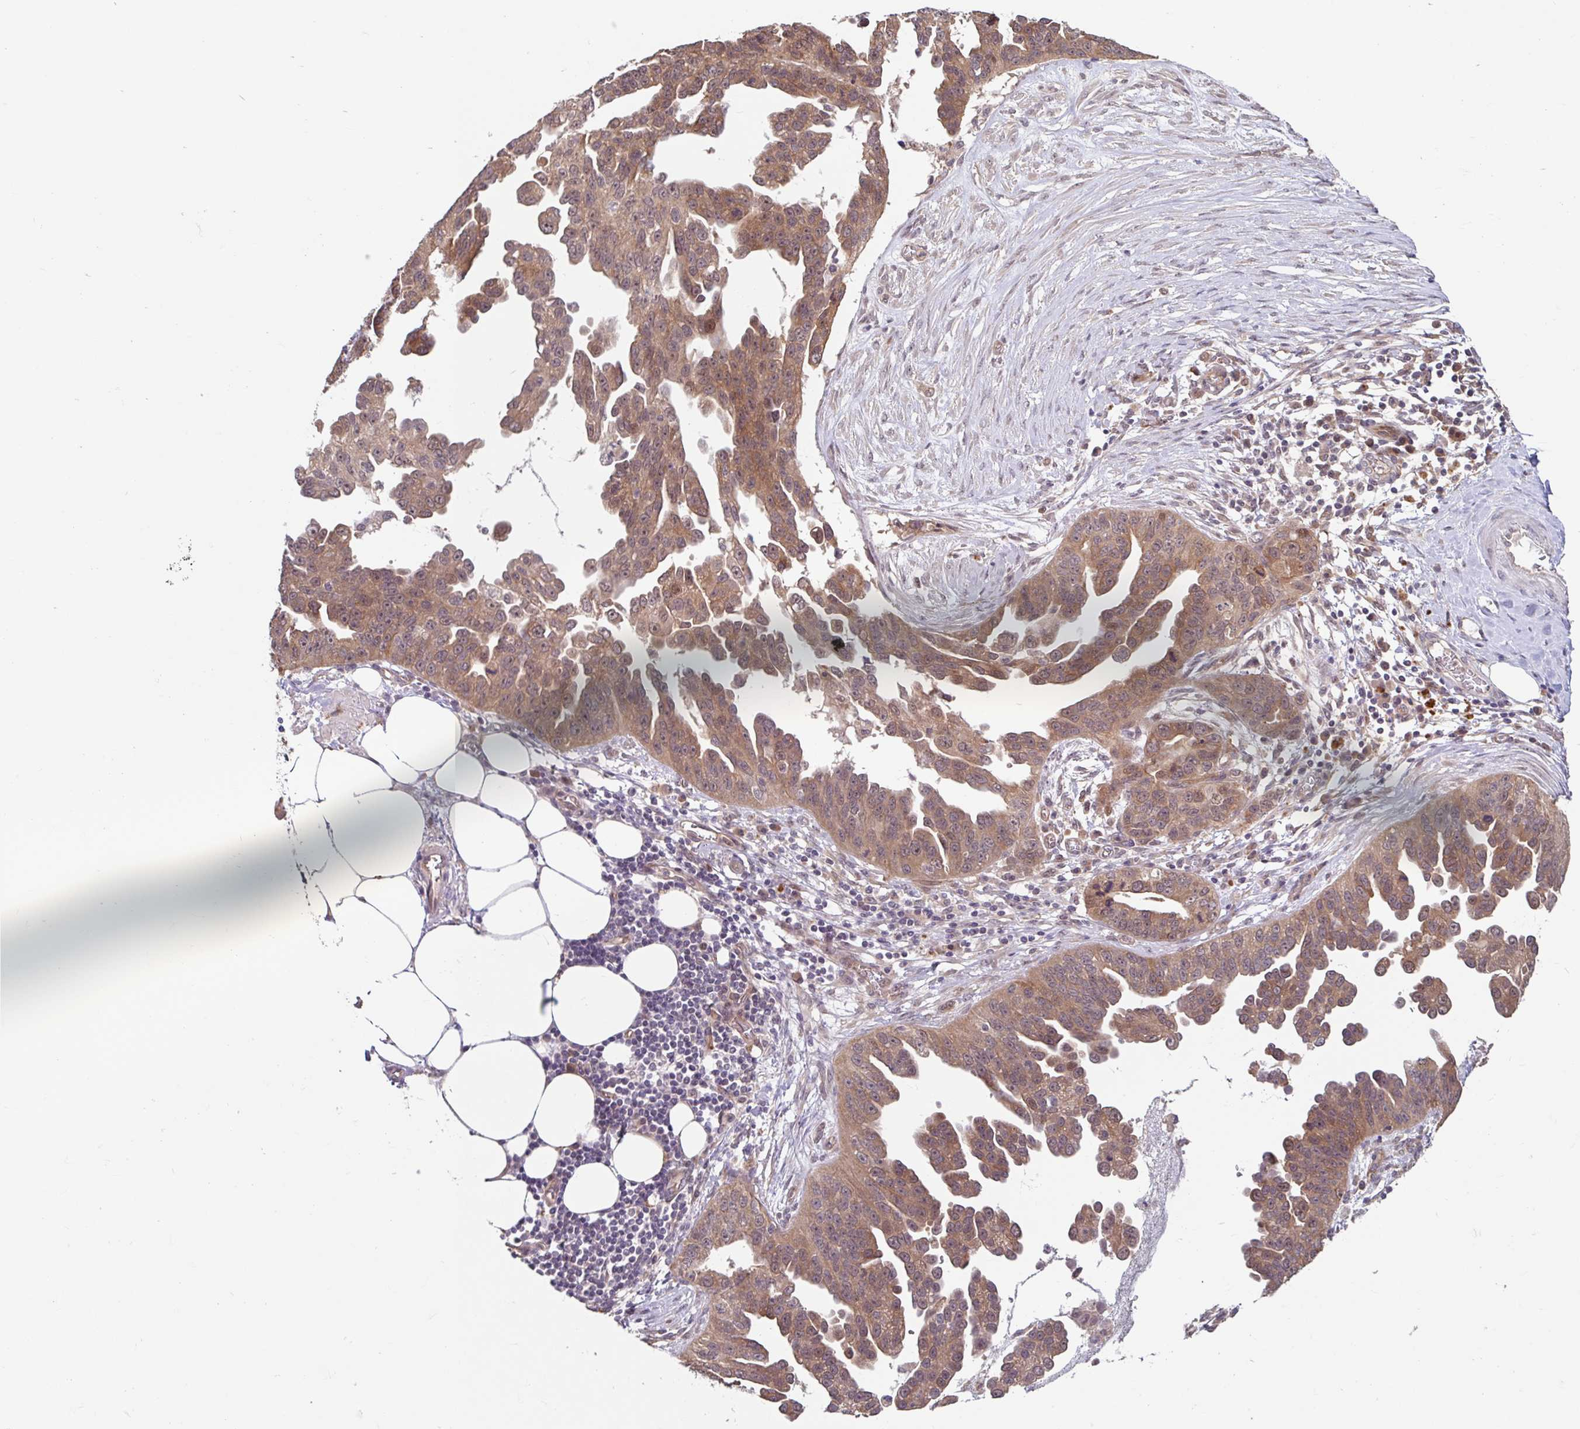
{"staining": {"intensity": "moderate", "quantity": ">75%", "location": "cytoplasmic/membranous"}, "tissue": "ovarian cancer", "cell_type": "Tumor cells", "image_type": "cancer", "snomed": [{"axis": "morphology", "description": "Cystadenocarcinoma, serous, NOS"}, {"axis": "topography", "description": "Ovary"}], "caption": "An immunohistochemistry (IHC) histopathology image of neoplastic tissue is shown. Protein staining in brown shows moderate cytoplasmic/membranous positivity in serous cystadenocarcinoma (ovarian) within tumor cells. (IHC, brightfield microscopy, high magnification).", "gene": "STYXL1", "patient": {"sex": "female", "age": 75}}